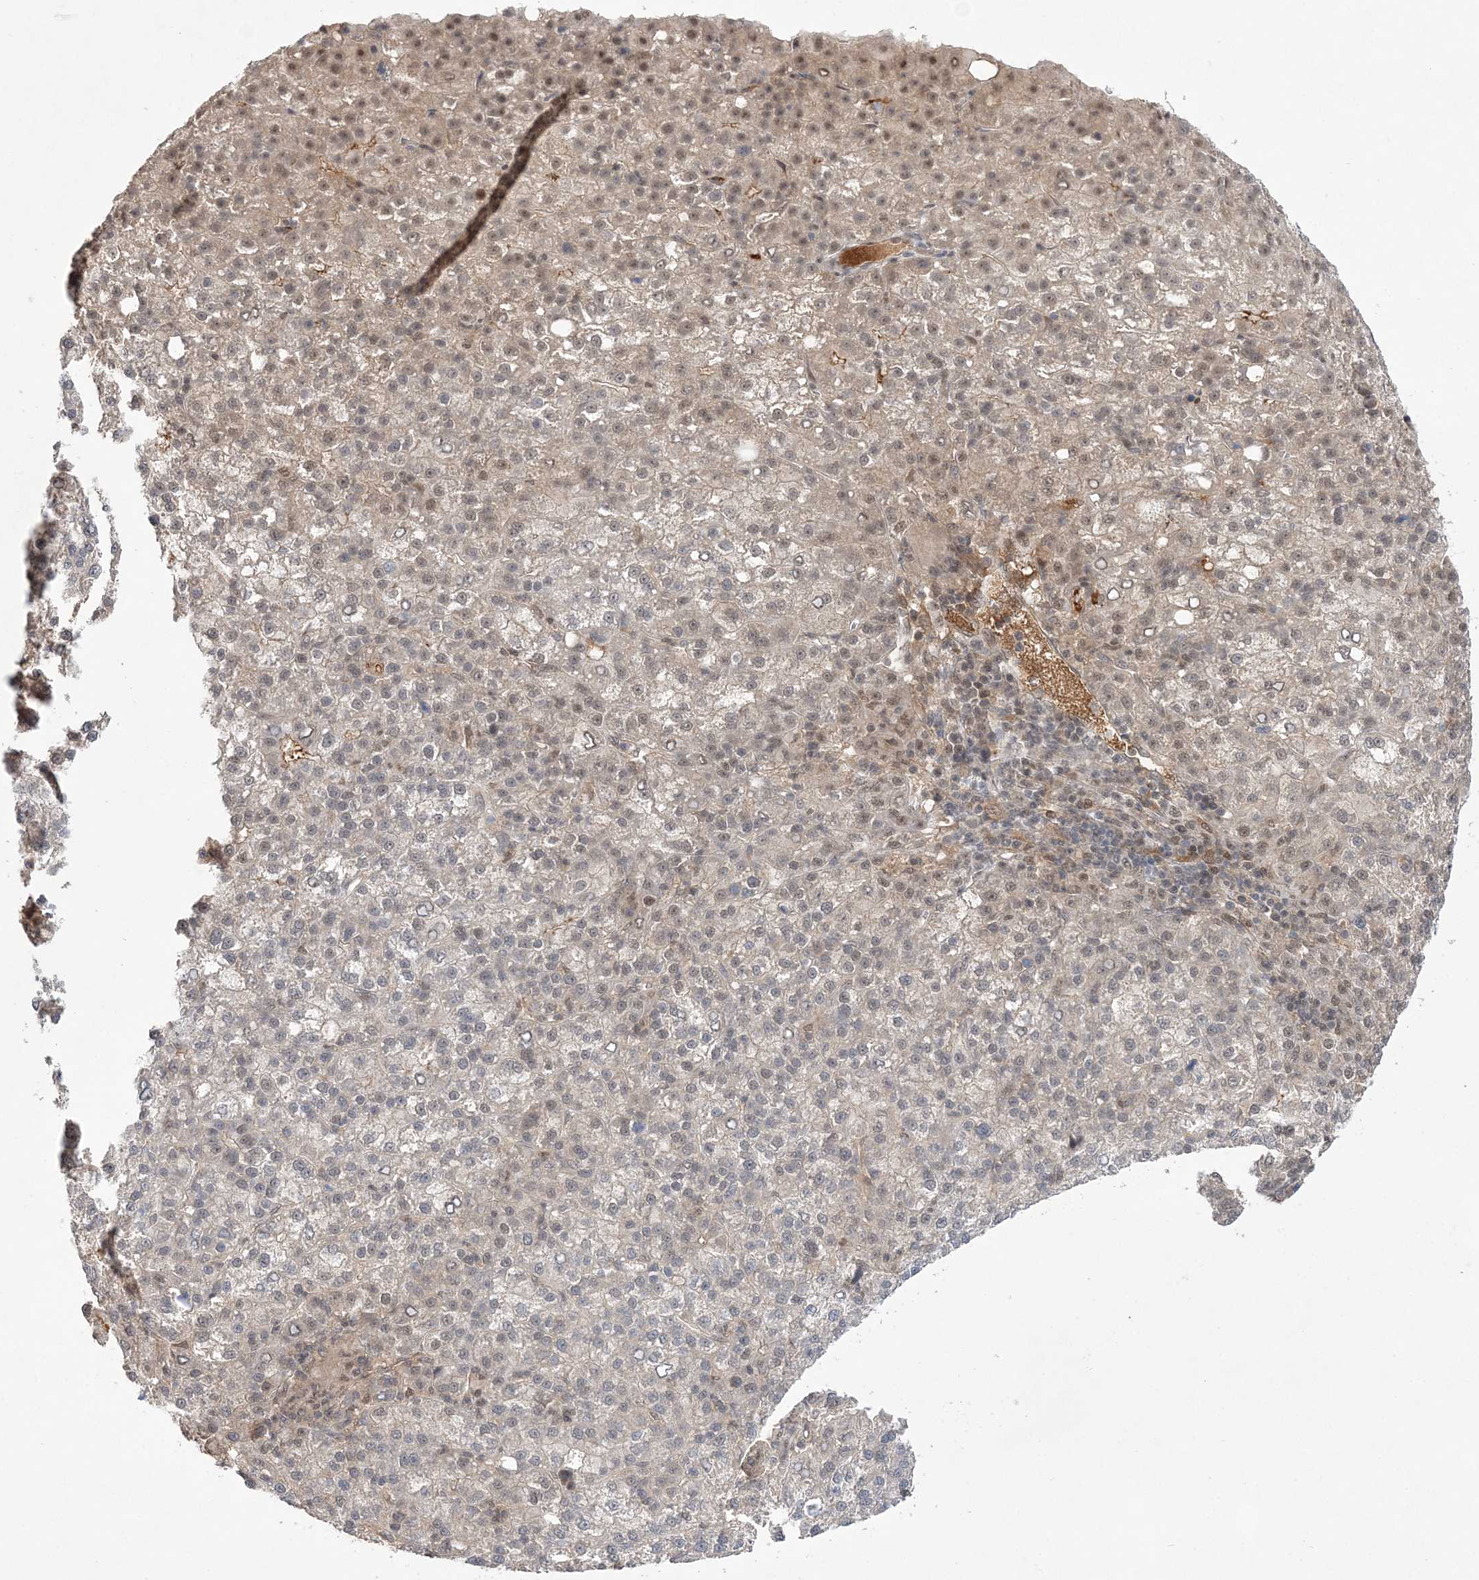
{"staining": {"intensity": "weak", "quantity": "25%-75%", "location": "nuclear"}, "tissue": "liver cancer", "cell_type": "Tumor cells", "image_type": "cancer", "snomed": [{"axis": "morphology", "description": "Carcinoma, Hepatocellular, NOS"}, {"axis": "topography", "description": "Liver"}], "caption": "This photomicrograph shows hepatocellular carcinoma (liver) stained with IHC to label a protein in brown. The nuclear of tumor cells show weak positivity for the protein. Nuclei are counter-stained blue.", "gene": "TMEM132B", "patient": {"sex": "female", "age": 58}}